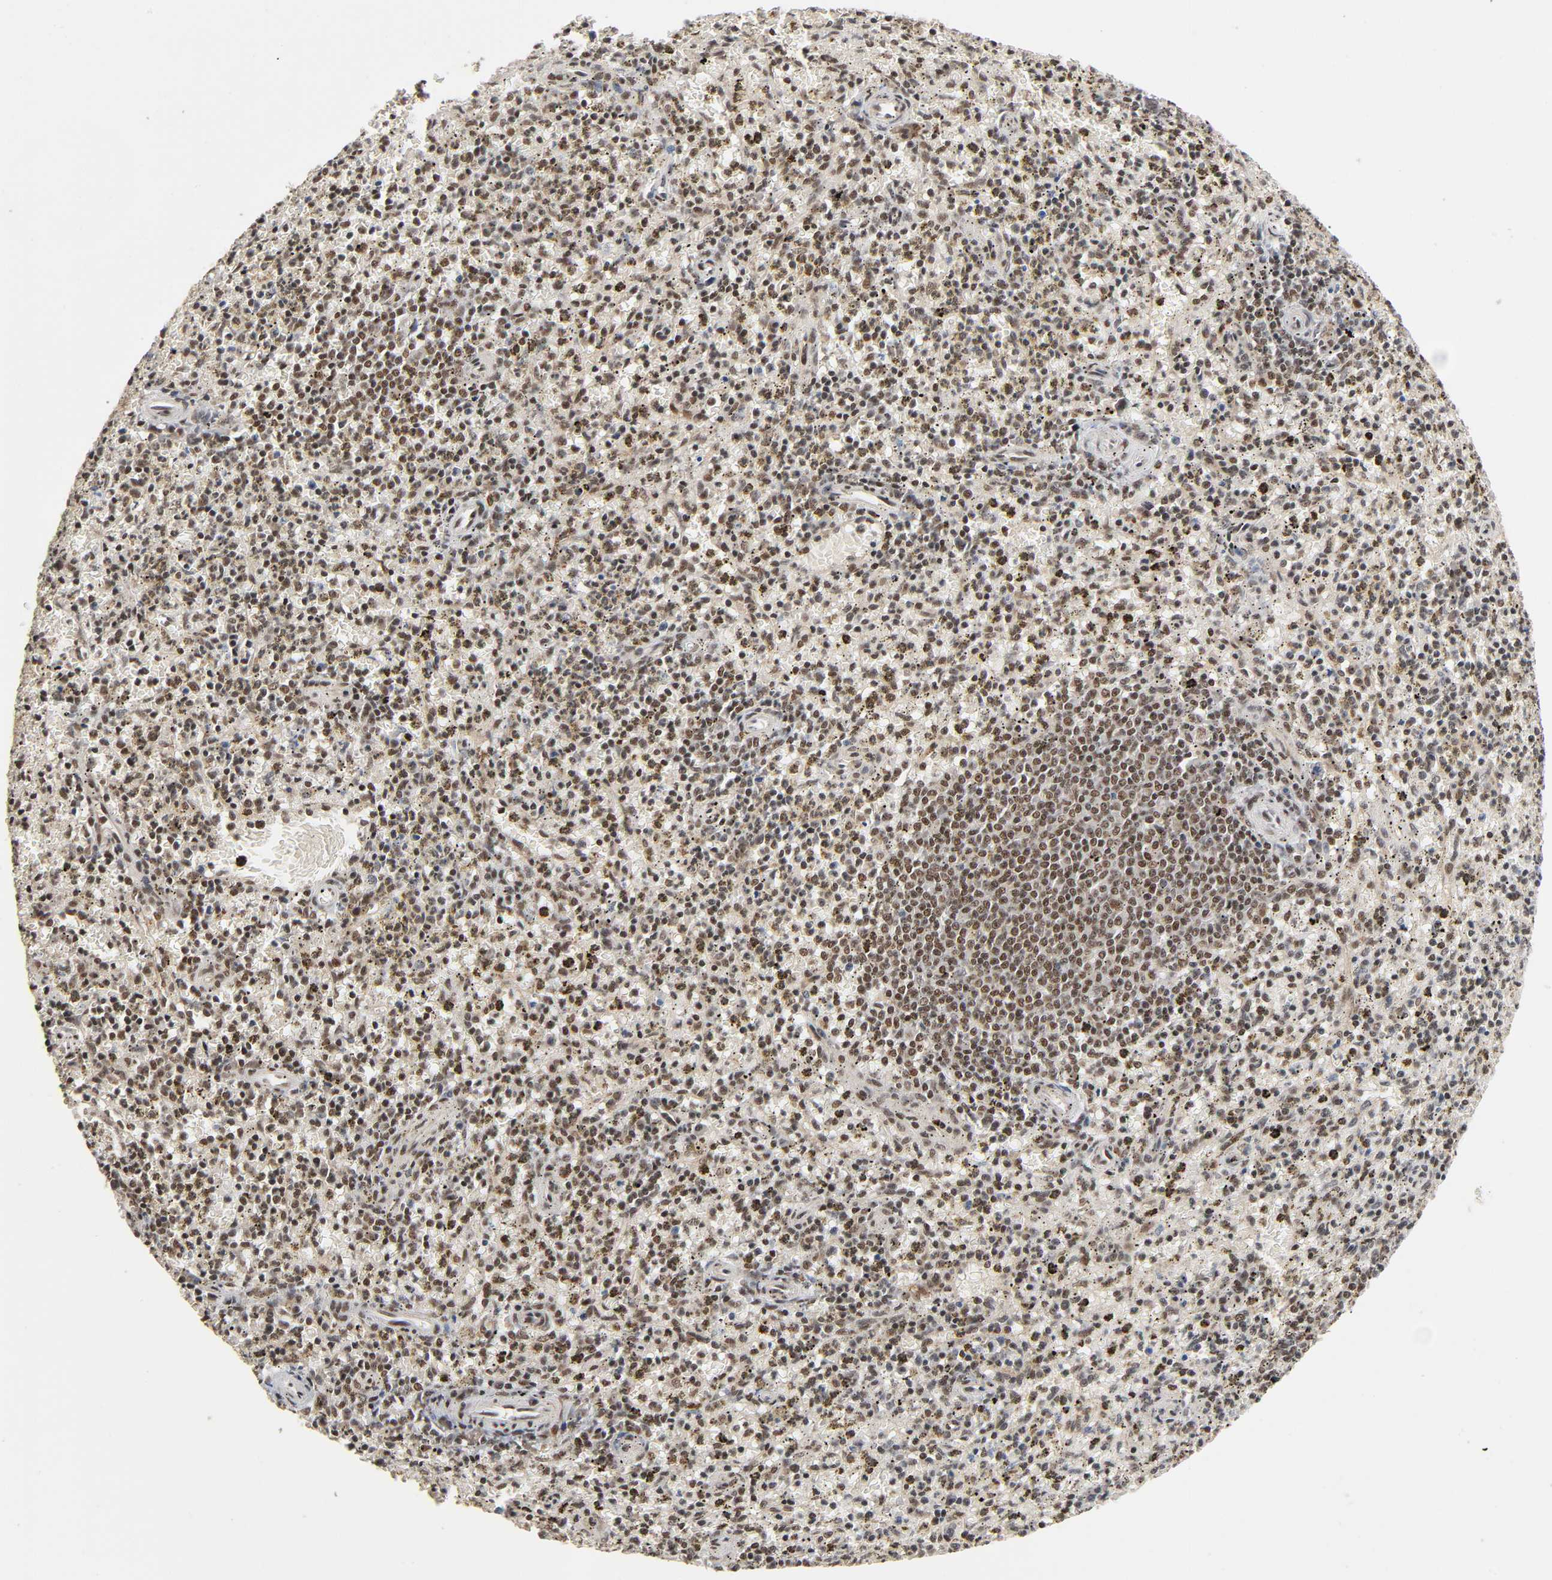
{"staining": {"intensity": "moderate", "quantity": ">75%", "location": "nuclear"}, "tissue": "spleen", "cell_type": "Cells in red pulp", "image_type": "normal", "snomed": [{"axis": "morphology", "description": "Normal tissue, NOS"}, {"axis": "topography", "description": "Spleen"}], "caption": "This photomicrograph reveals unremarkable spleen stained with immunohistochemistry to label a protein in brown. The nuclear of cells in red pulp show moderate positivity for the protein. Nuclei are counter-stained blue.", "gene": "ZNF384", "patient": {"sex": "male", "age": 72}}